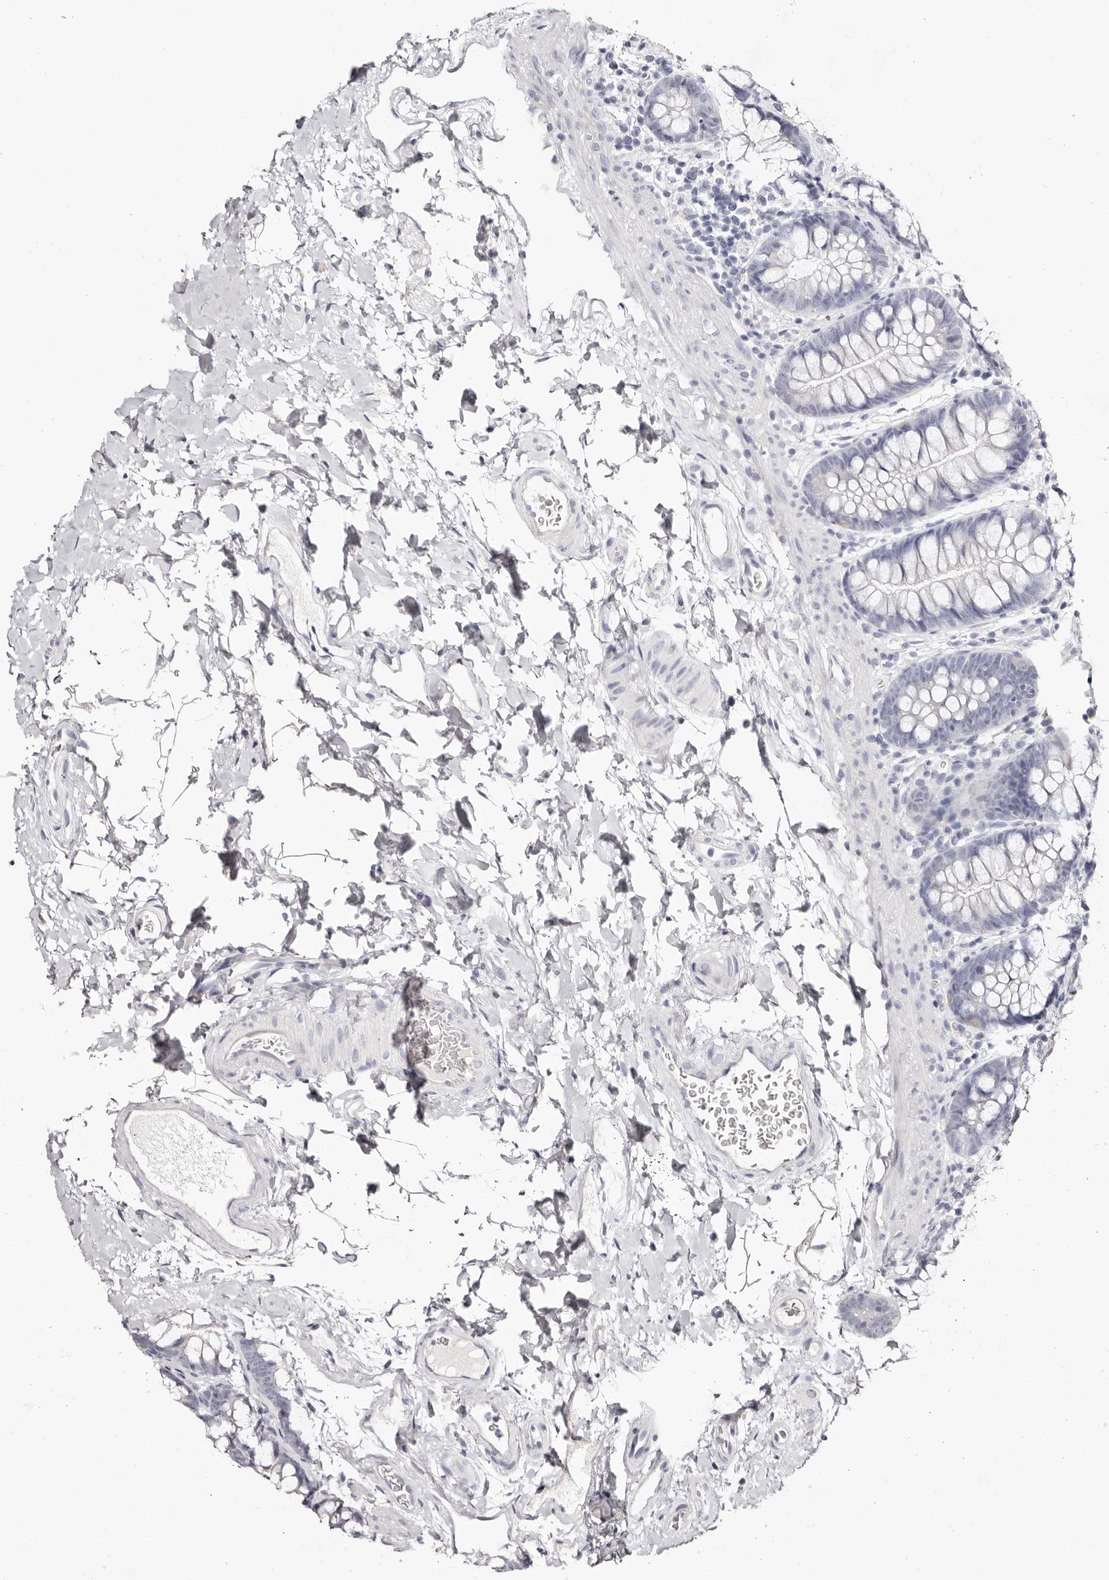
{"staining": {"intensity": "negative", "quantity": "none", "location": "none"}, "tissue": "colon", "cell_type": "Endothelial cells", "image_type": "normal", "snomed": [{"axis": "morphology", "description": "Normal tissue, NOS"}, {"axis": "topography", "description": "Colon"}], "caption": "Endothelial cells are negative for protein expression in benign human colon. (Stains: DAB immunohistochemistry with hematoxylin counter stain, Microscopy: brightfield microscopy at high magnification).", "gene": "AKNAD1", "patient": {"sex": "female", "age": 62}}